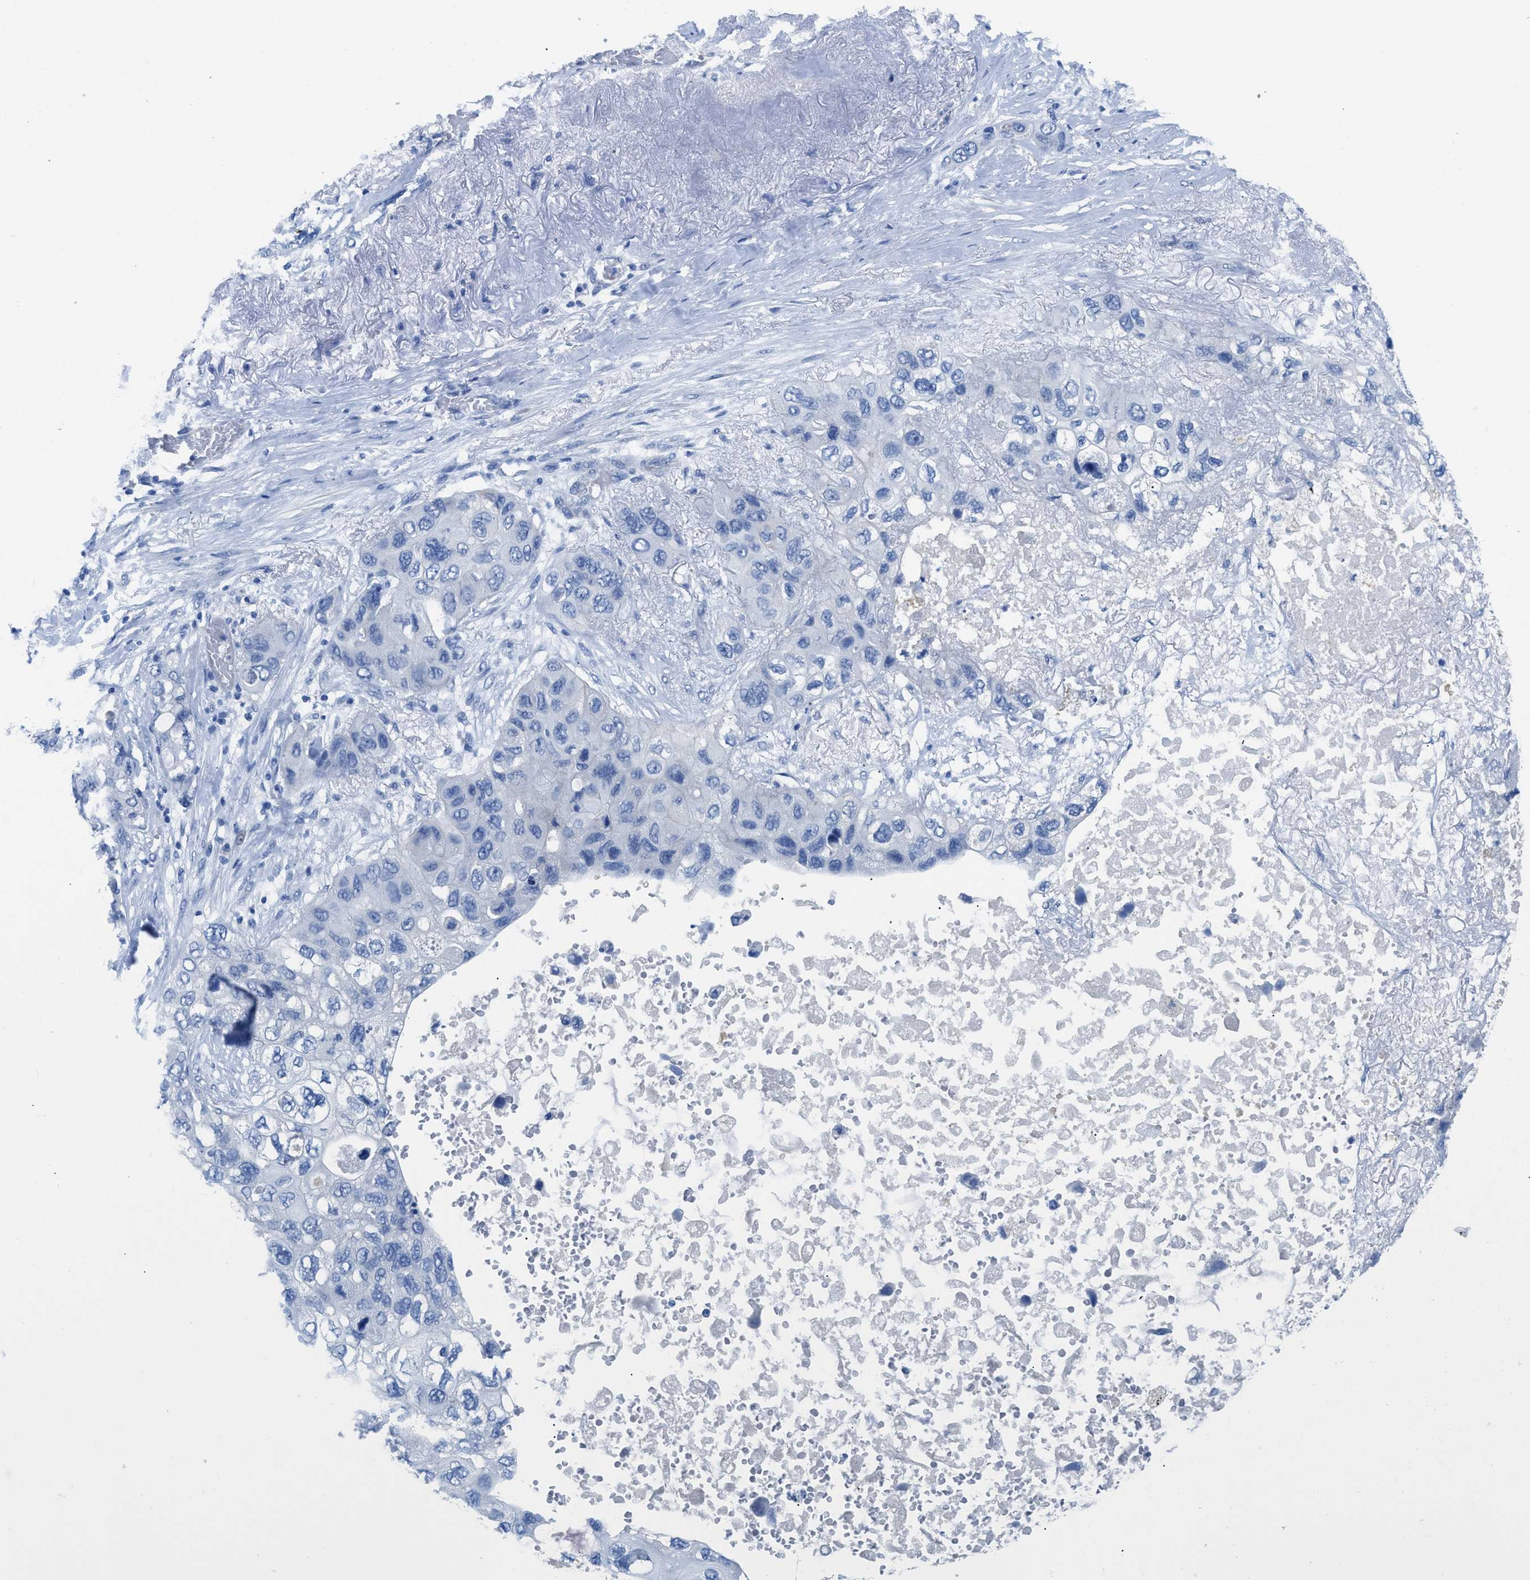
{"staining": {"intensity": "negative", "quantity": "none", "location": "none"}, "tissue": "lung cancer", "cell_type": "Tumor cells", "image_type": "cancer", "snomed": [{"axis": "morphology", "description": "Squamous cell carcinoma, NOS"}, {"axis": "topography", "description": "Lung"}], "caption": "Tumor cells are negative for brown protein staining in lung cancer.", "gene": "SLC10A6", "patient": {"sex": "female", "age": 73}}